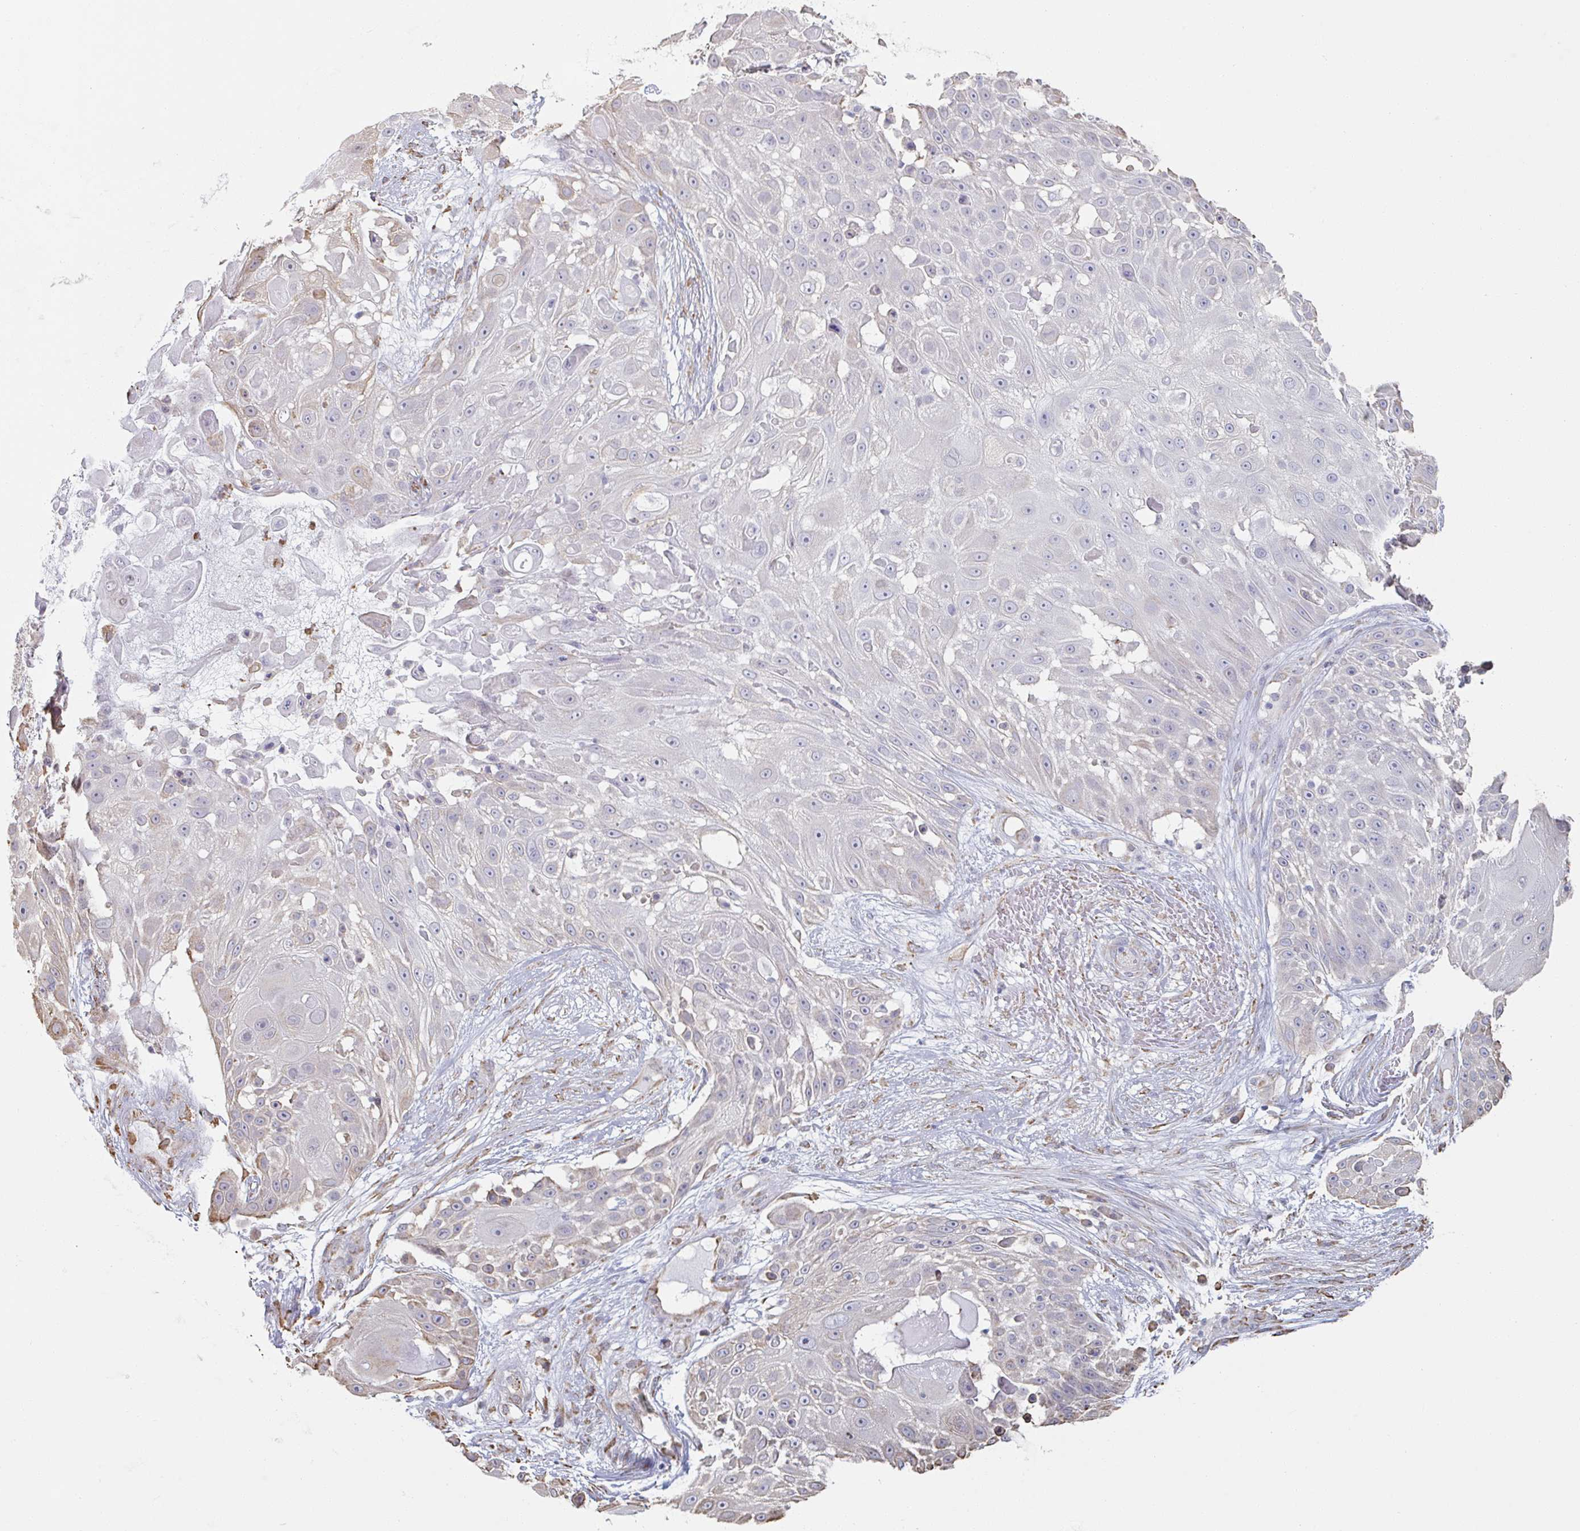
{"staining": {"intensity": "negative", "quantity": "none", "location": "none"}, "tissue": "skin cancer", "cell_type": "Tumor cells", "image_type": "cancer", "snomed": [{"axis": "morphology", "description": "Squamous cell carcinoma, NOS"}, {"axis": "topography", "description": "Skin"}], "caption": "High magnification brightfield microscopy of skin squamous cell carcinoma stained with DAB (3,3'-diaminobenzidine) (brown) and counterstained with hematoxylin (blue): tumor cells show no significant expression.", "gene": "RAB5IF", "patient": {"sex": "female", "age": 86}}